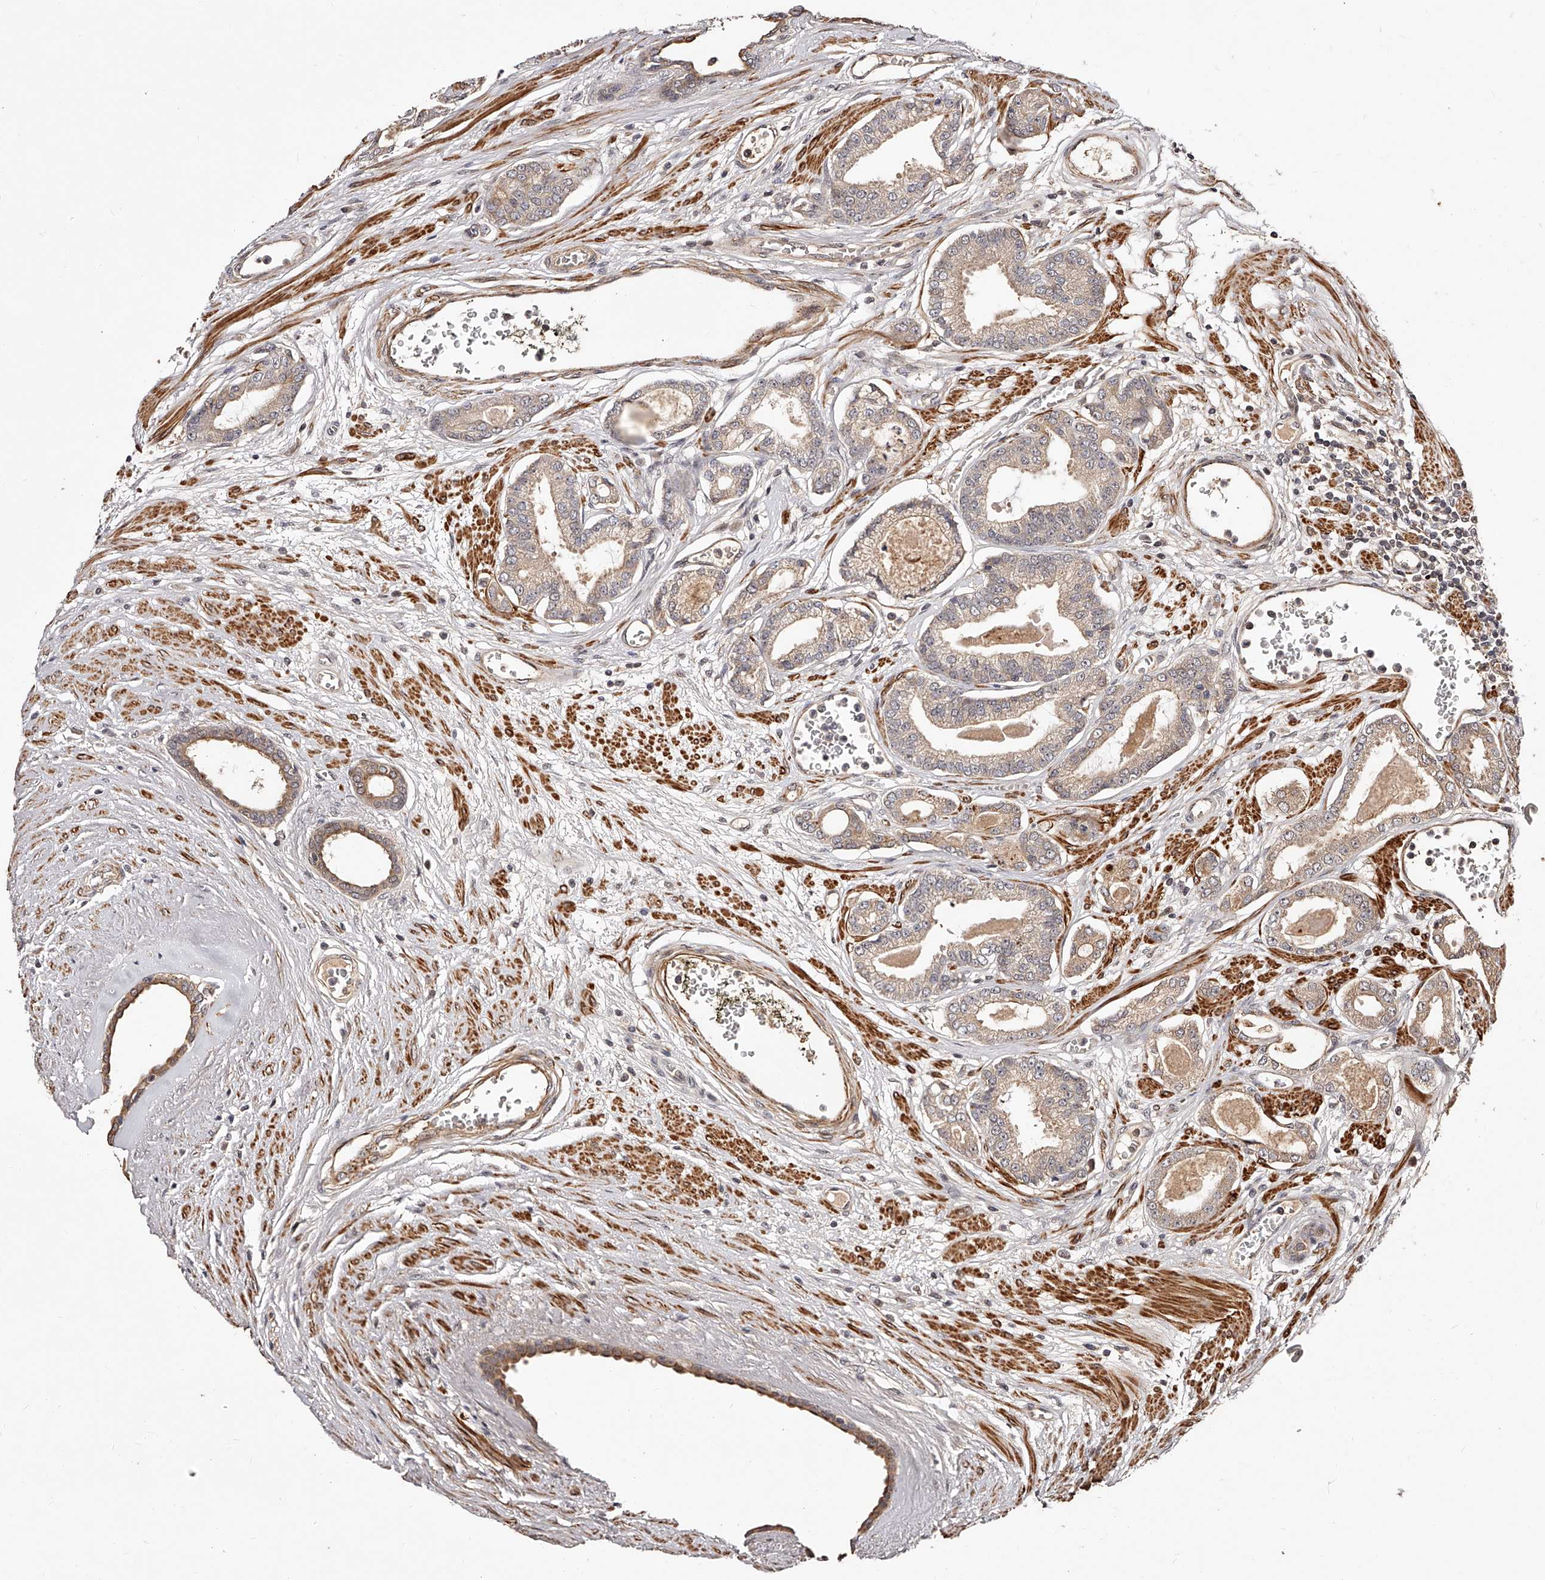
{"staining": {"intensity": "weak", "quantity": "<25%", "location": "cytoplasmic/membranous"}, "tissue": "prostate cancer", "cell_type": "Tumor cells", "image_type": "cancer", "snomed": [{"axis": "morphology", "description": "Adenocarcinoma, Low grade"}, {"axis": "topography", "description": "Prostate"}], "caption": "Tumor cells show no significant protein expression in prostate cancer.", "gene": "CUL7", "patient": {"sex": "male", "age": 60}}